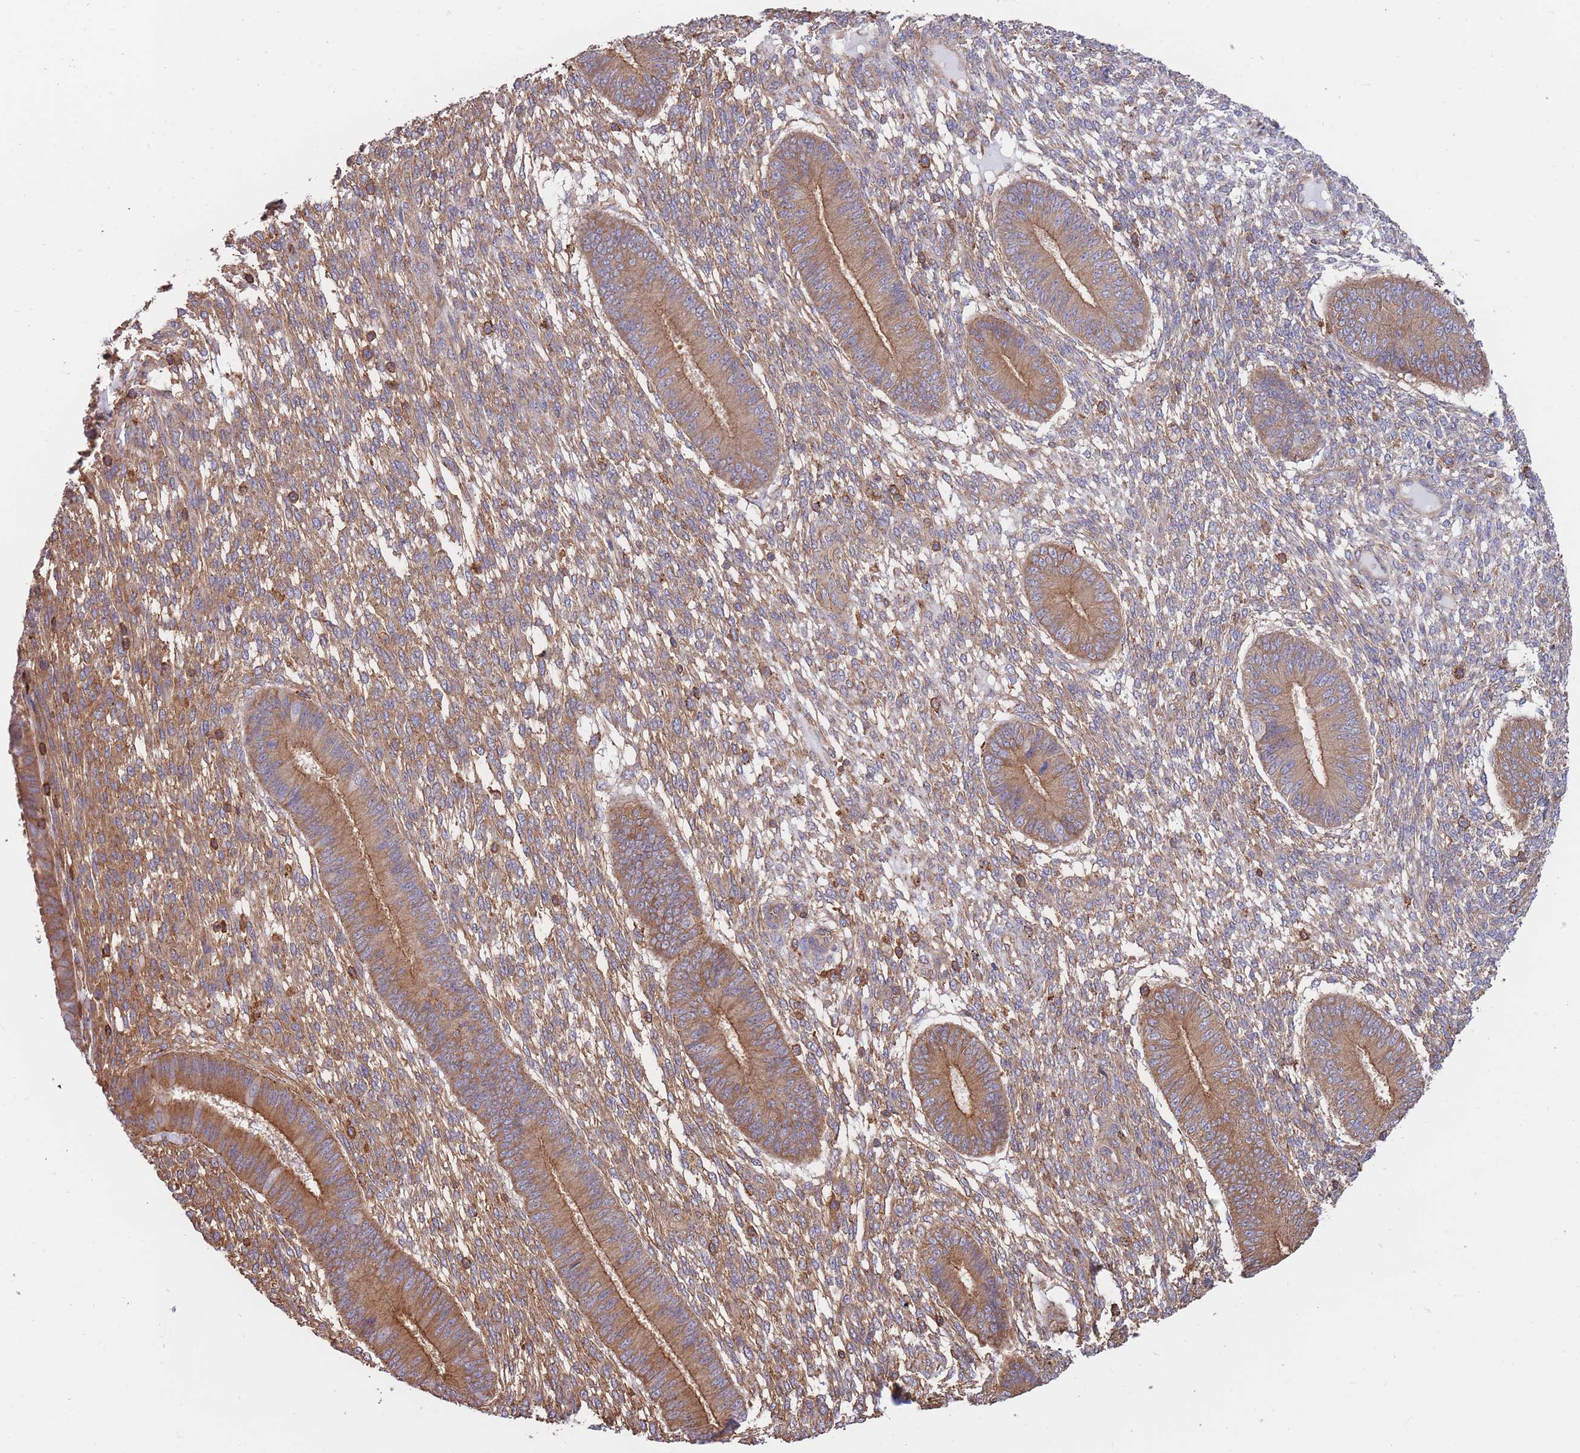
{"staining": {"intensity": "moderate", "quantity": ">75%", "location": "cytoplasmic/membranous"}, "tissue": "endometrium", "cell_type": "Cells in endometrial stroma", "image_type": "normal", "snomed": [{"axis": "morphology", "description": "Normal tissue, NOS"}, {"axis": "topography", "description": "Endometrium"}], "caption": "A brown stain highlights moderate cytoplasmic/membranous expression of a protein in cells in endometrial stroma of normal endometrium.", "gene": "LRRN4CL", "patient": {"sex": "female", "age": 49}}